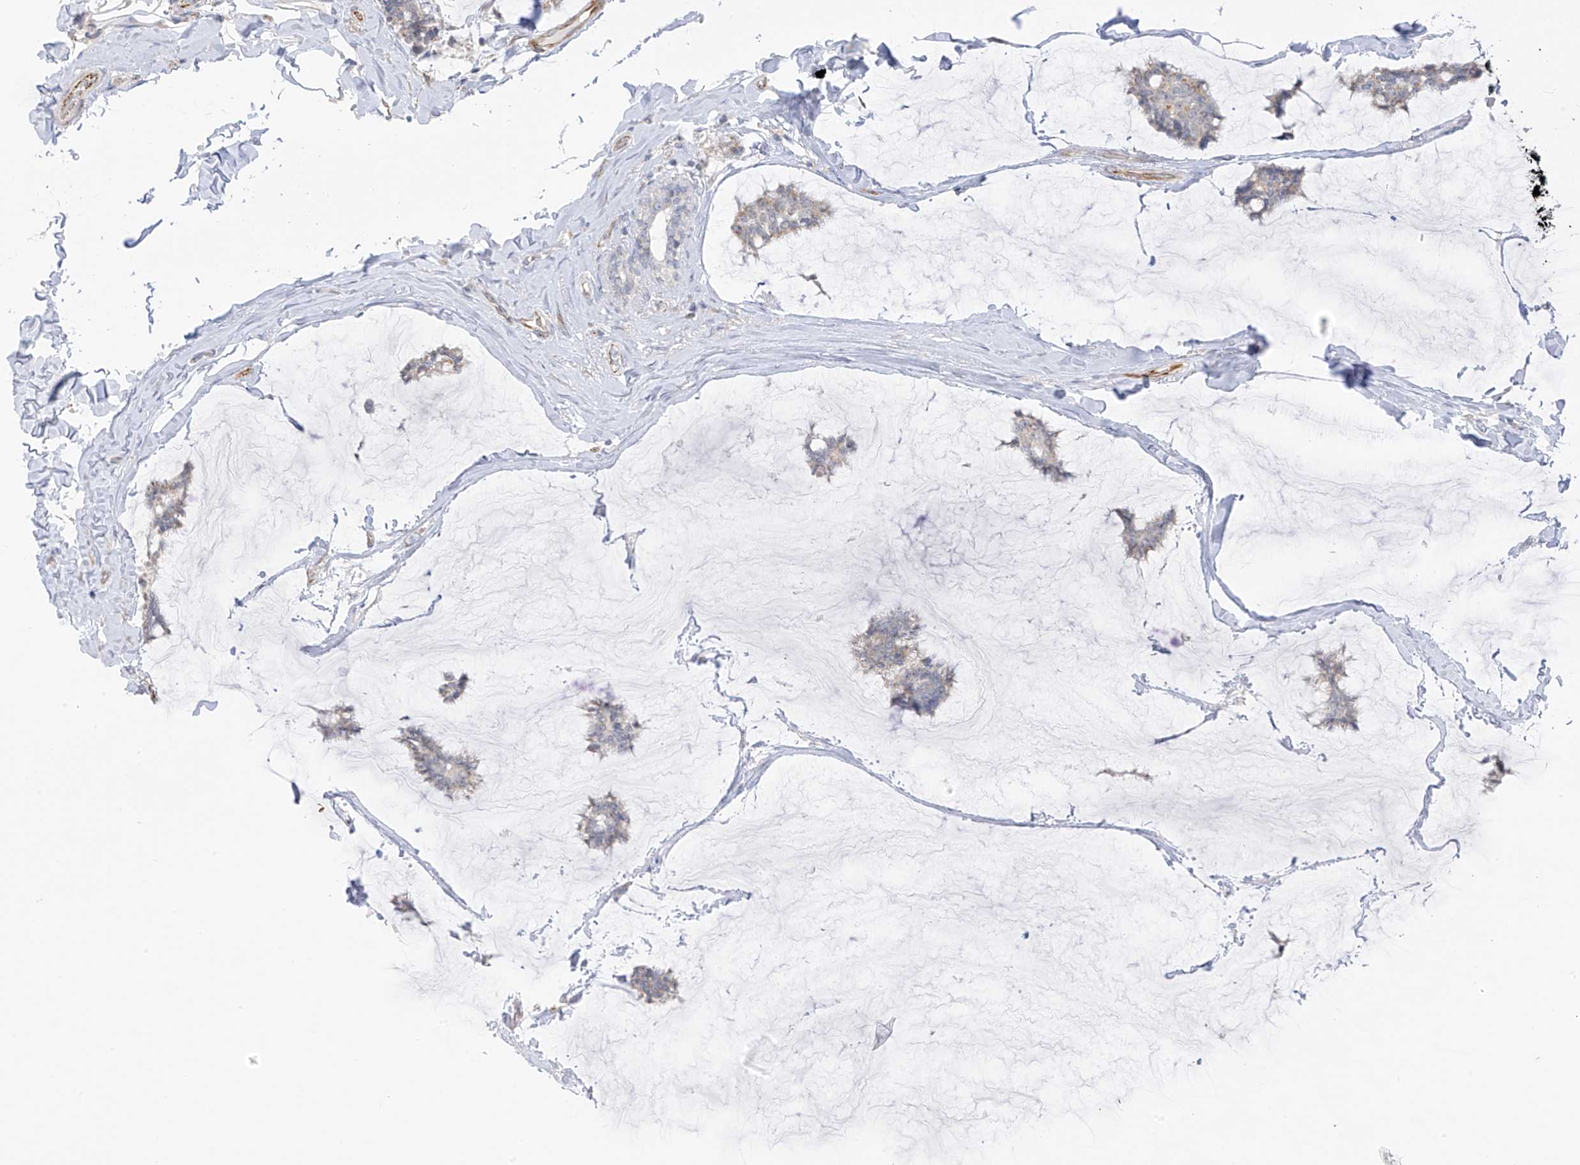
{"staining": {"intensity": "weak", "quantity": "<25%", "location": "cytoplasmic/membranous"}, "tissue": "breast cancer", "cell_type": "Tumor cells", "image_type": "cancer", "snomed": [{"axis": "morphology", "description": "Duct carcinoma"}, {"axis": "topography", "description": "Breast"}], "caption": "IHC micrograph of neoplastic tissue: human breast cancer (infiltrating ductal carcinoma) stained with DAB (3,3'-diaminobenzidine) exhibits no significant protein staining in tumor cells.", "gene": "HS6ST2", "patient": {"sex": "female", "age": 93}}